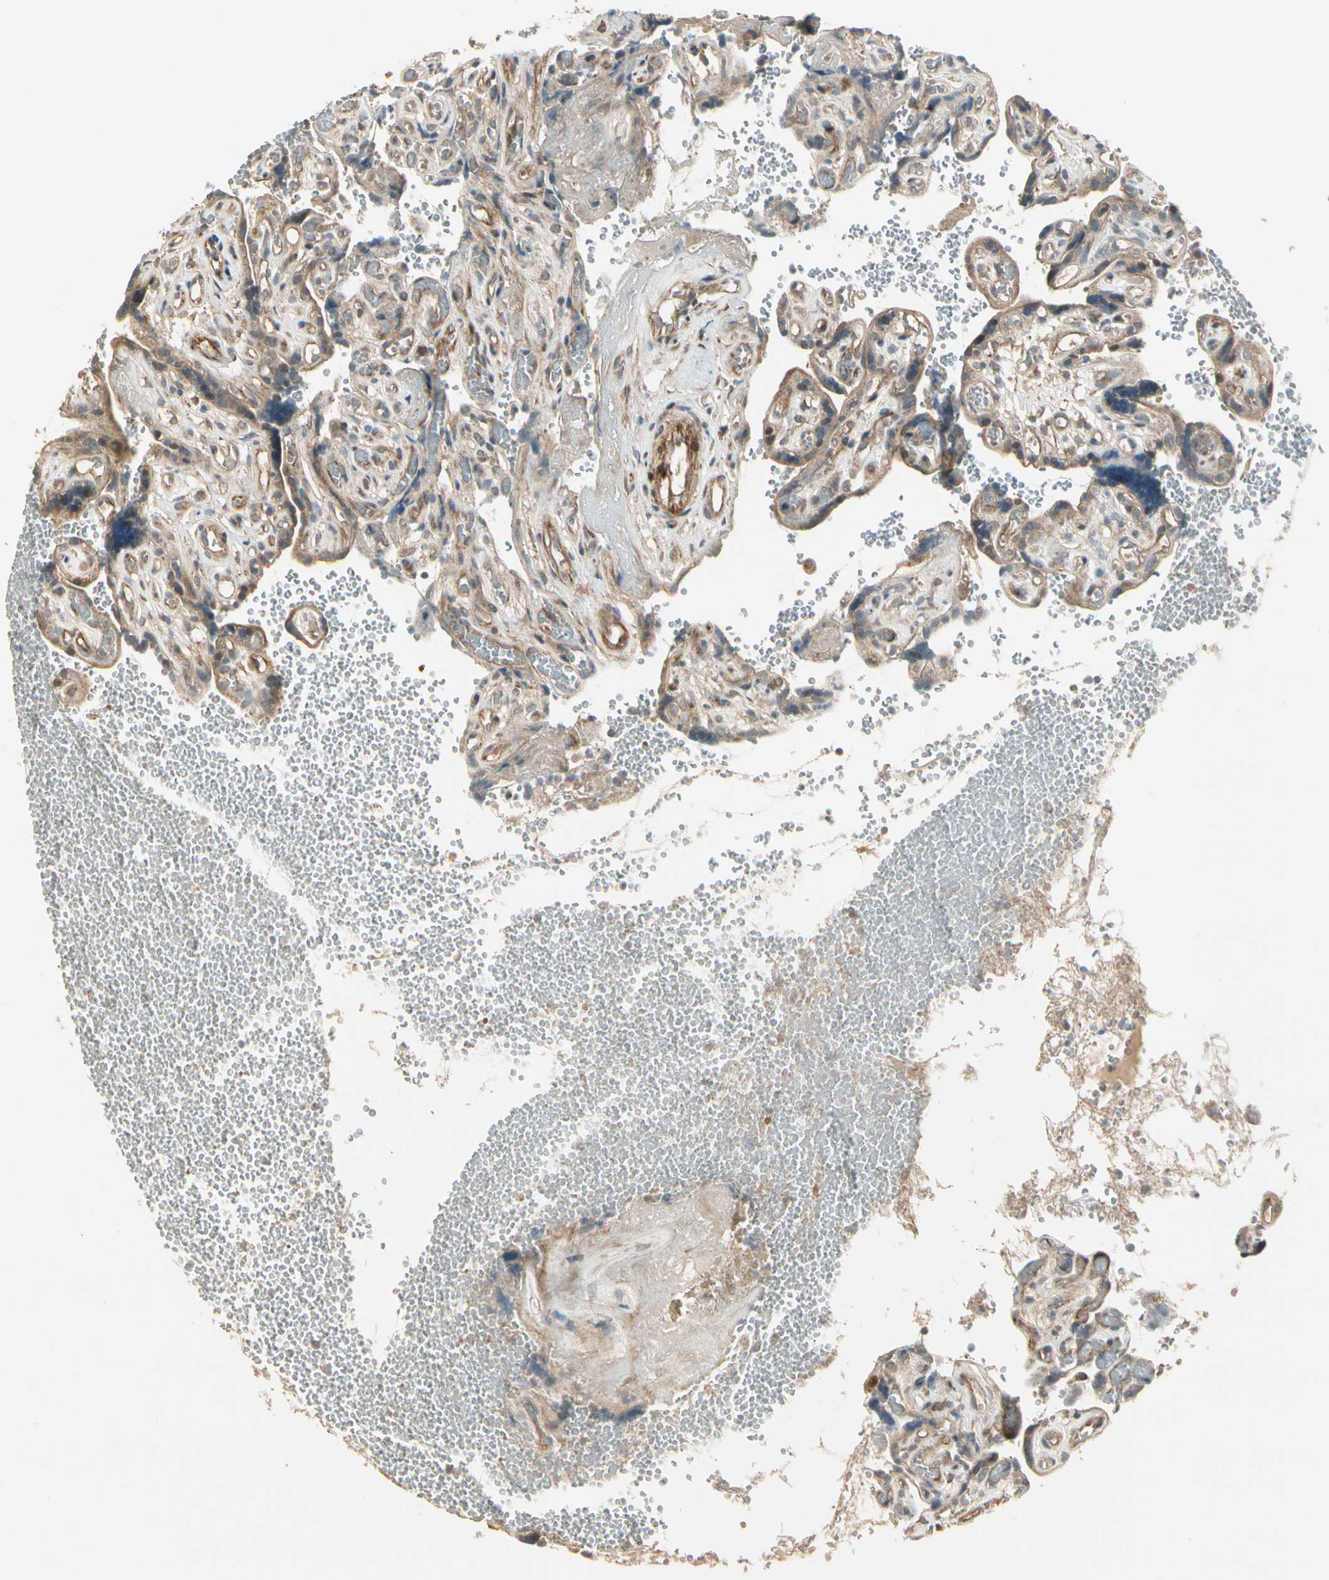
{"staining": {"intensity": "moderate", "quantity": ">75%", "location": "cytoplasmic/membranous"}, "tissue": "placenta", "cell_type": "Decidual cells", "image_type": "normal", "snomed": [{"axis": "morphology", "description": "Normal tissue, NOS"}, {"axis": "topography", "description": "Placenta"}], "caption": "Unremarkable placenta was stained to show a protein in brown. There is medium levels of moderate cytoplasmic/membranous positivity in approximately >75% of decidual cells.", "gene": "ACVR1", "patient": {"sex": "female", "age": 30}}